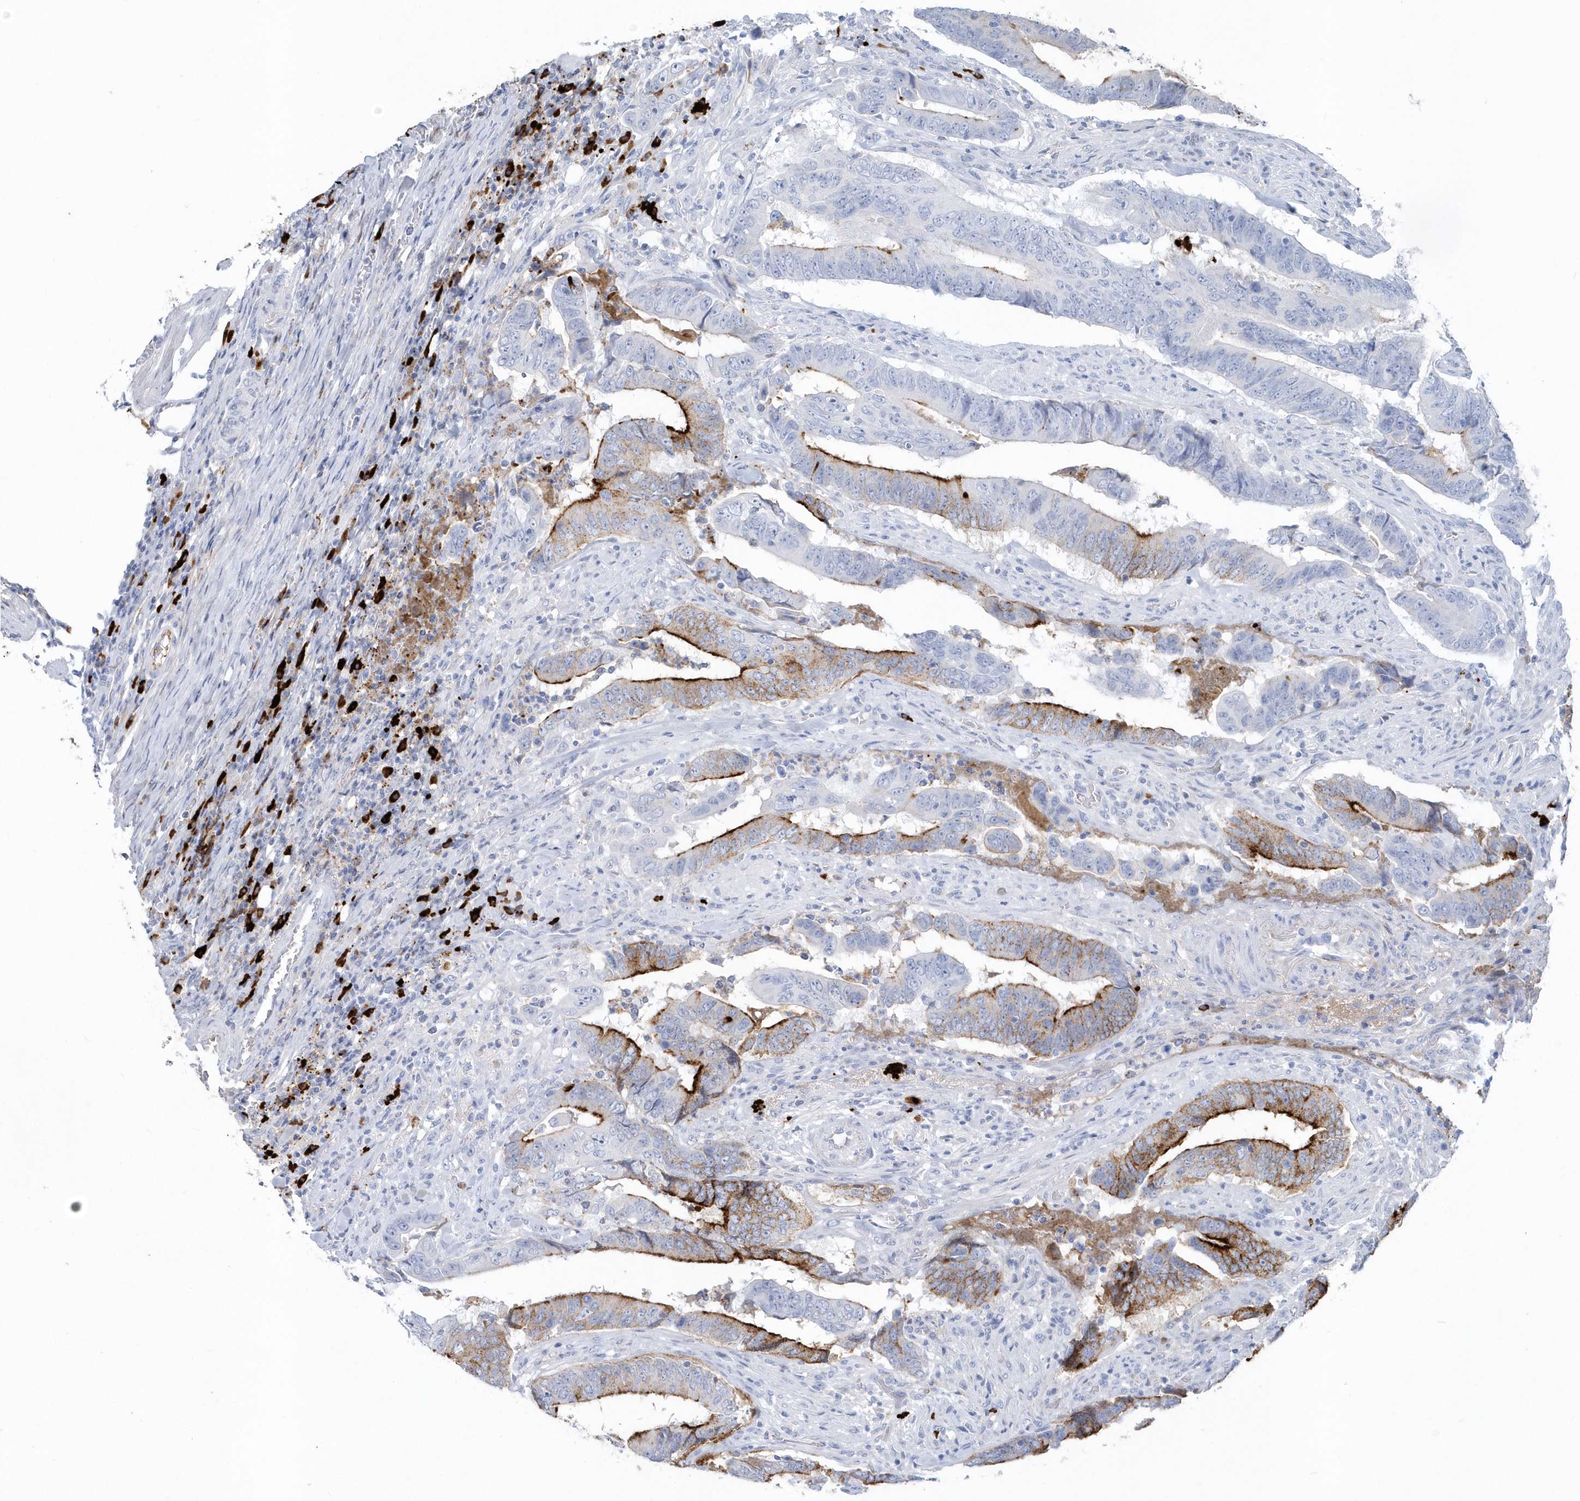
{"staining": {"intensity": "strong", "quantity": "<25%", "location": "cytoplasmic/membranous"}, "tissue": "colorectal cancer", "cell_type": "Tumor cells", "image_type": "cancer", "snomed": [{"axis": "morphology", "description": "Normal tissue, NOS"}, {"axis": "morphology", "description": "Adenocarcinoma, NOS"}, {"axis": "topography", "description": "Colon"}], "caption": "Brown immunohistochemical staining in human adenocarcinoma (colorectal) exhibits strong cytoplasmic/membranous positivity in about <25% of tumor cells.", "gene": "JCHAIN", "patient": {"sex": "male", "age": 56}}